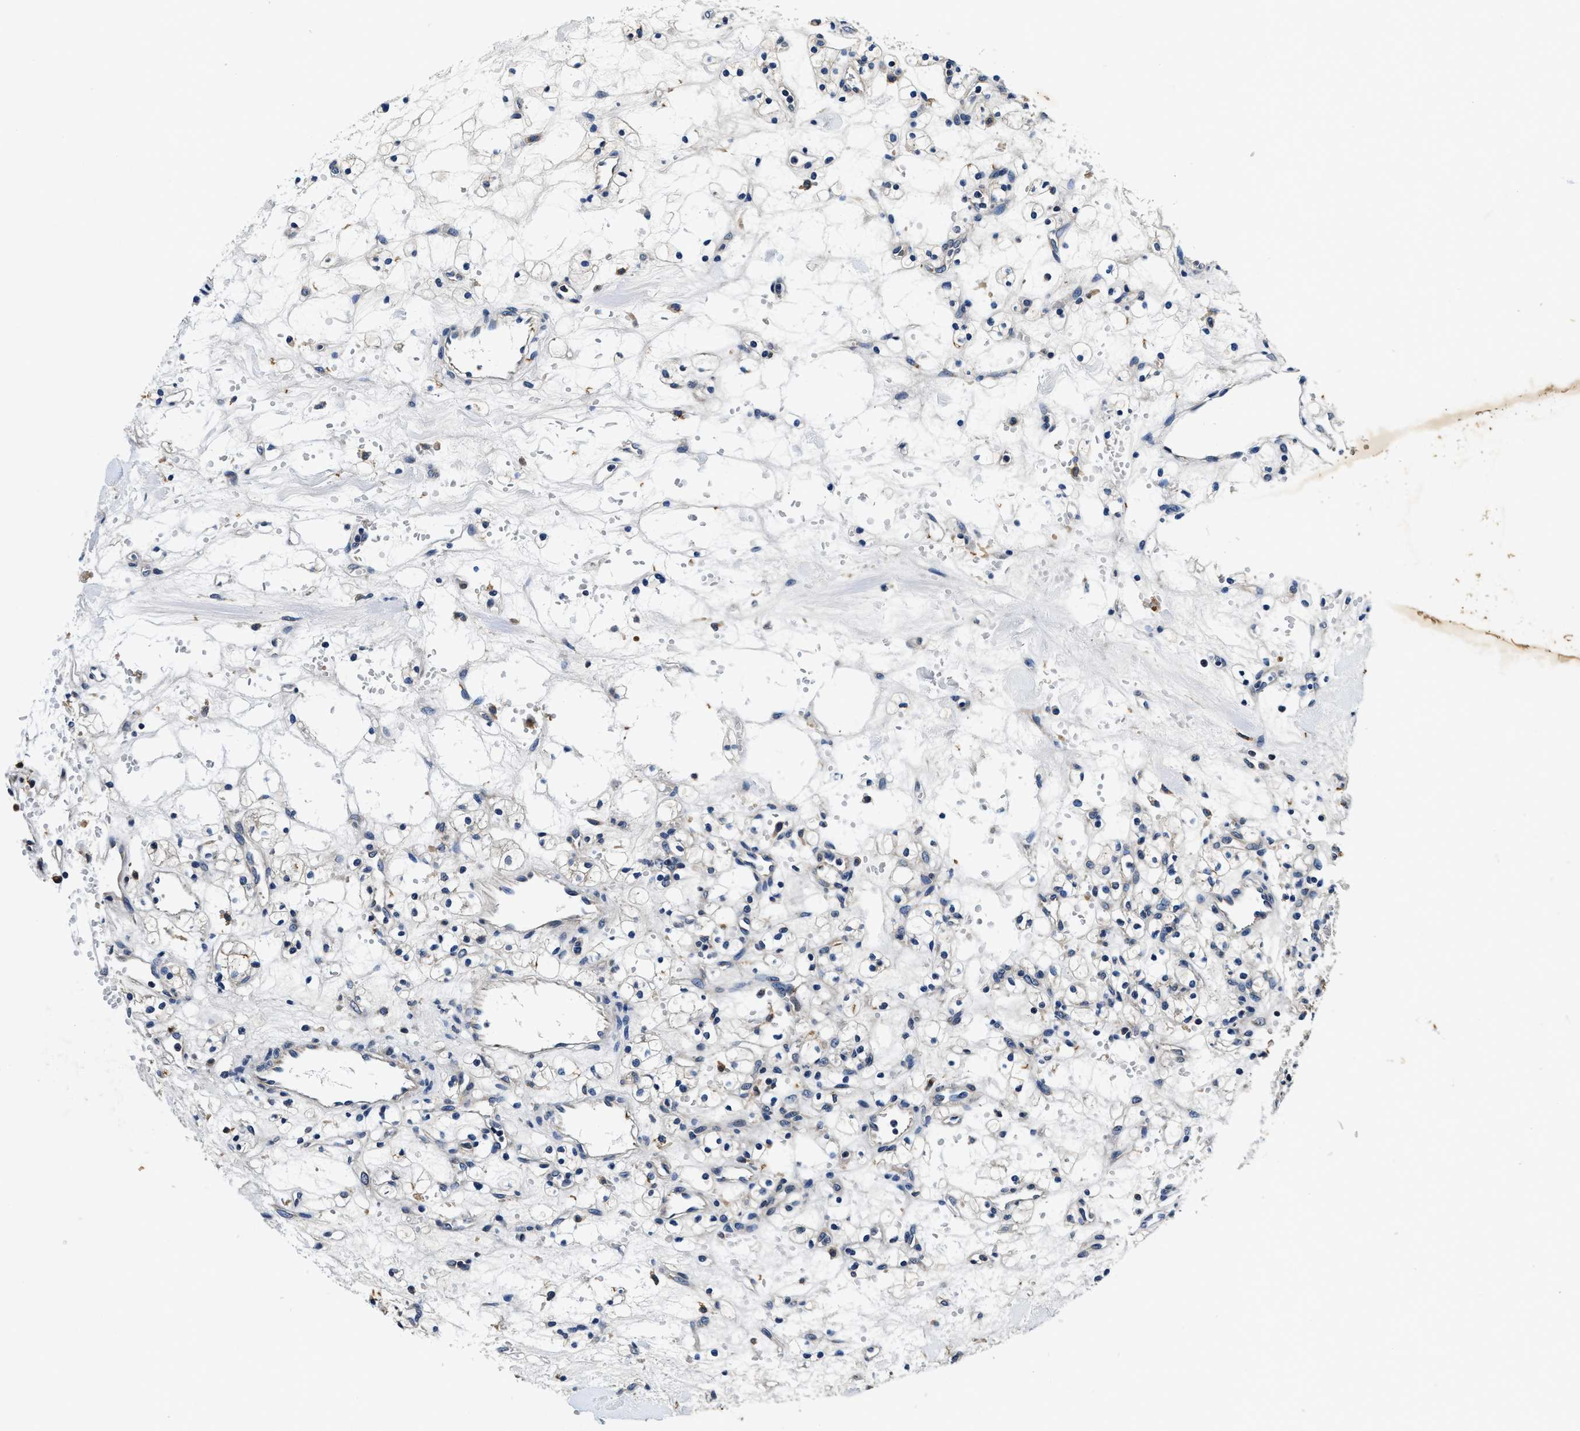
{"staining": {"intensity": "negative", "quantity": "none", "location": "none"}, "tissue": "renal cancer", "cell_type": "Tumor cells", "image_type": "cancer", "snomed": [{"axis": "morphology", "description": "Adenocarcinoma, NOS"}, {"axis": "topography", "description": "Kidney"}], "caption": "DAB (3,3'-diaminobenzidine) immunohistochemical staining of renal adenocarcinoma exhibits no significant positivity in tumor cells.", "gene": "PI4KB", "patient": {"sex": "female", "age": 60}}